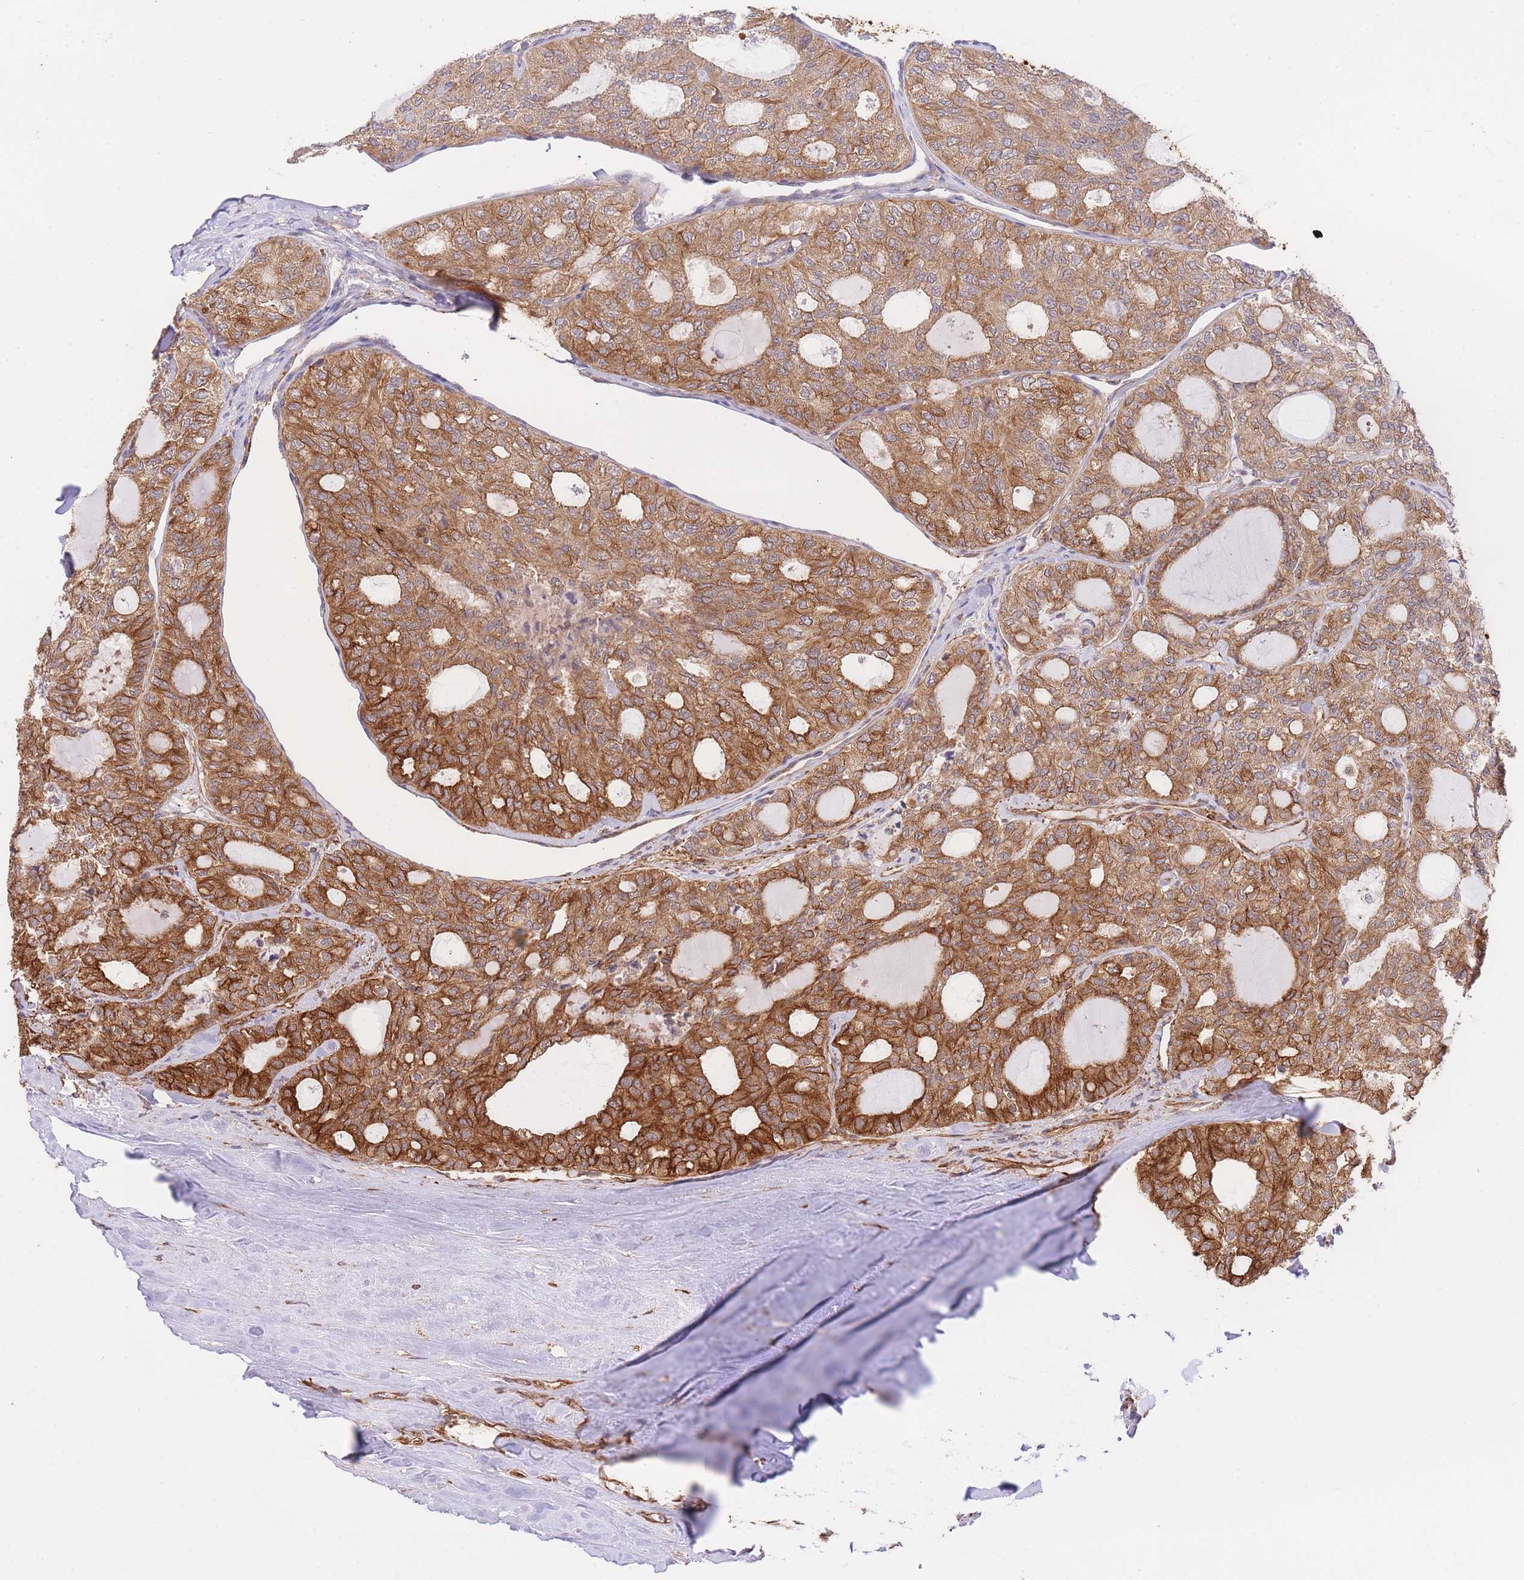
{"staining": {"intensity": "moderate", "quantity": ">75%", "location": "cytoplasmic/membranous"}, "tissue": "thyroid cancer", "cell_type": "Tumor cells", "image_type": "cancer", "snomed": [{"axis": "morphology", "description": "Follicular adenoma carcinoma, NOS"}, {"axis": "topography", "description": "Thyroid gland"}], "caption": "Human follicular adenoma carcinoma (thyroid) stained for a protein (brown) displays moderate cytoplasmic/membranous positive expression in approximately >75% of tumor cells.", "gene": "EXOSC8", "patient": {"sex": "male", "age": 75}}